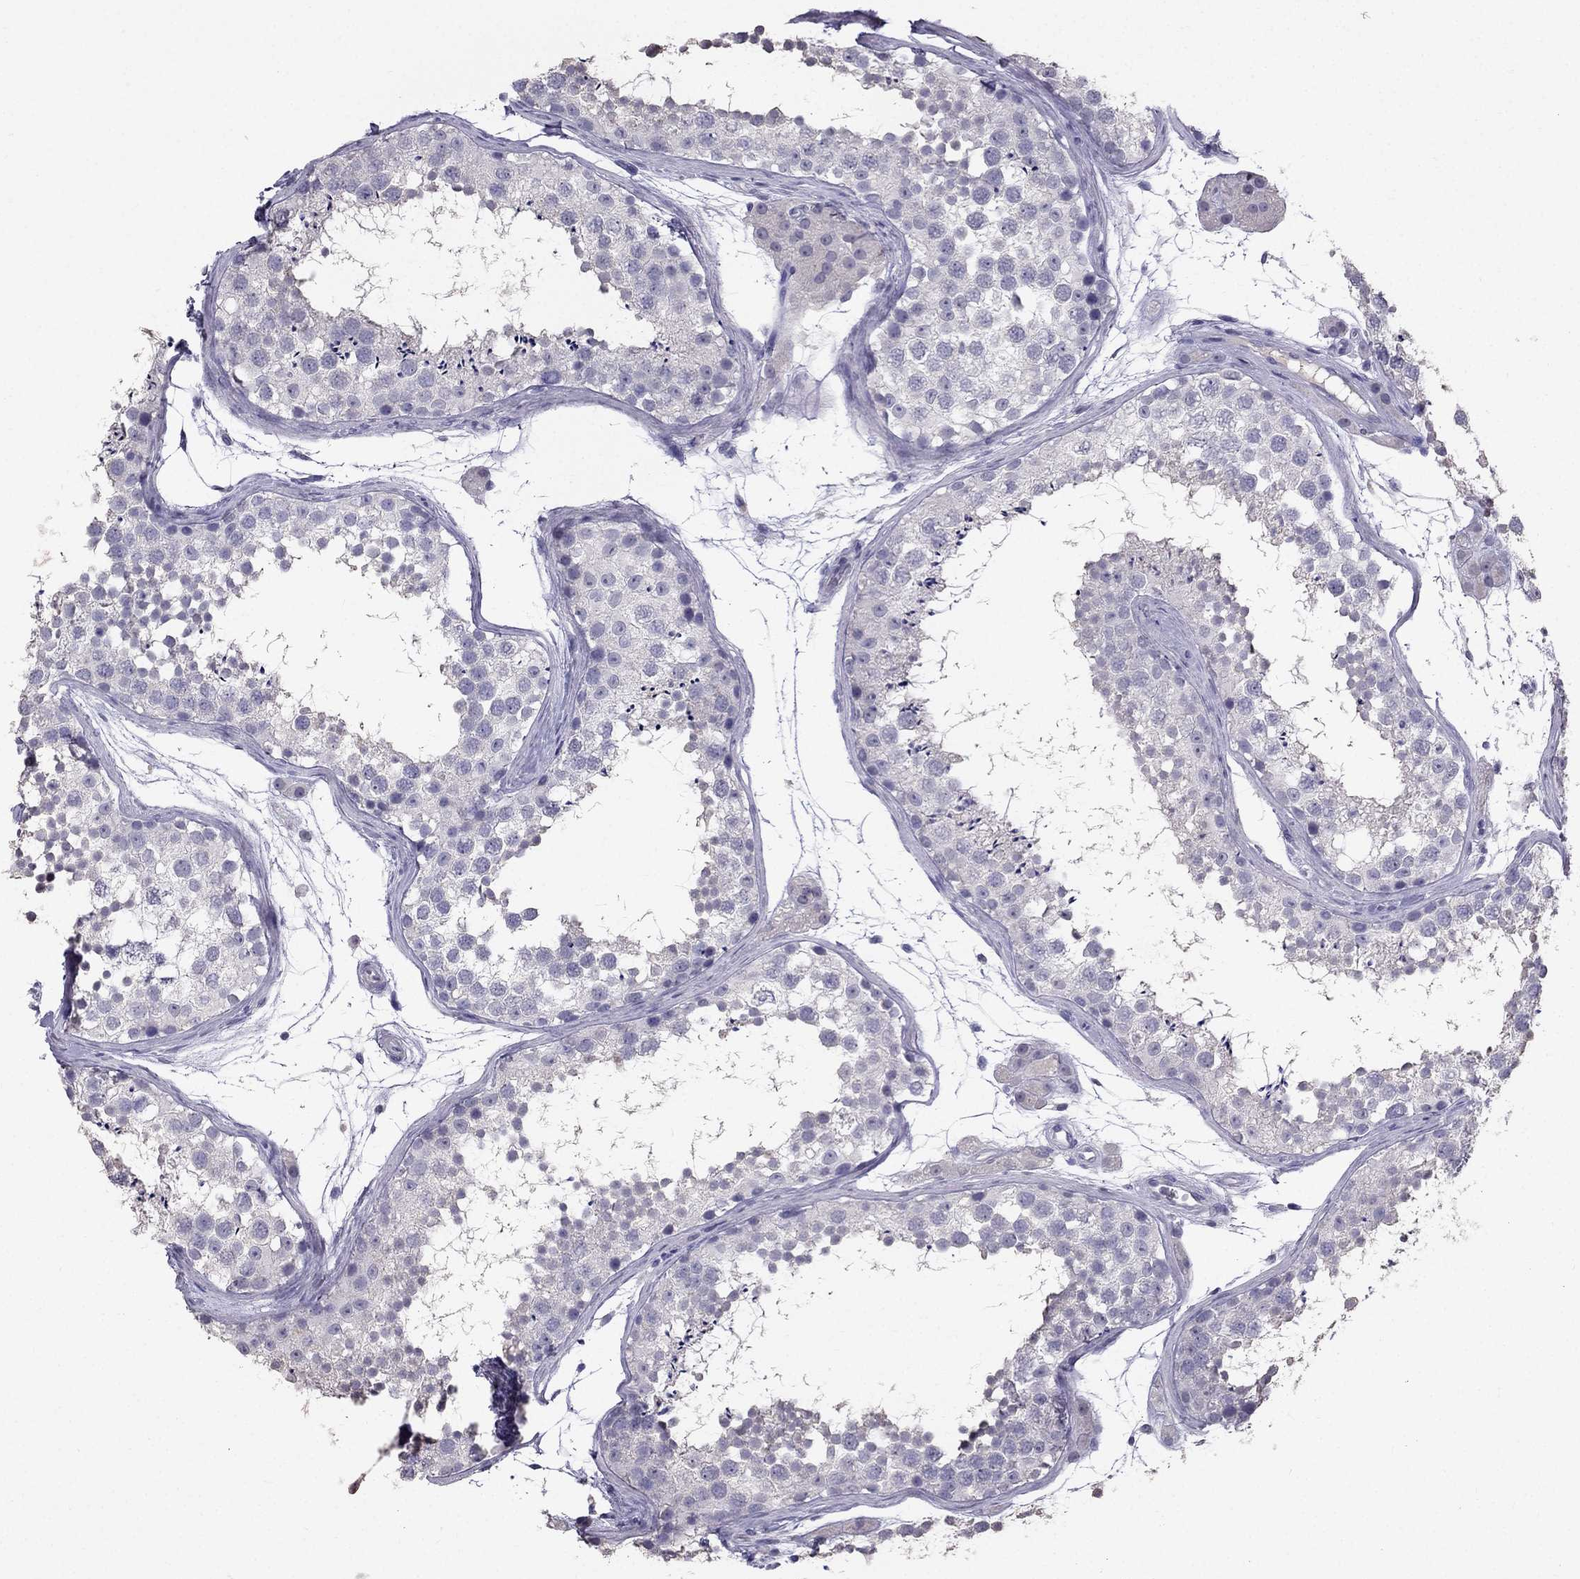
{"staining": {"intensity": "negative", "quantity": "none", "location": "none"}, "tissue": "testis", "cell_type": "Cells in seminiferous ducts", "image_type": "normal", "snomed": [{"axis": "morphology", "description": "Normal tissue, NOS"}, {"axis": "topography", "description": "Testis"}], "caption": "DAB immunohistochemical staining of benign testis displays no significant expression in cells in seminiferous ducts. The staining is performed using DAB (3,3'-diaminobenzidine) brown chromogen with nuclei counter-stained in using hematoxylin.", "gene": "ARHGAP11A", "patient": {"sex": "male", "age": 41}}